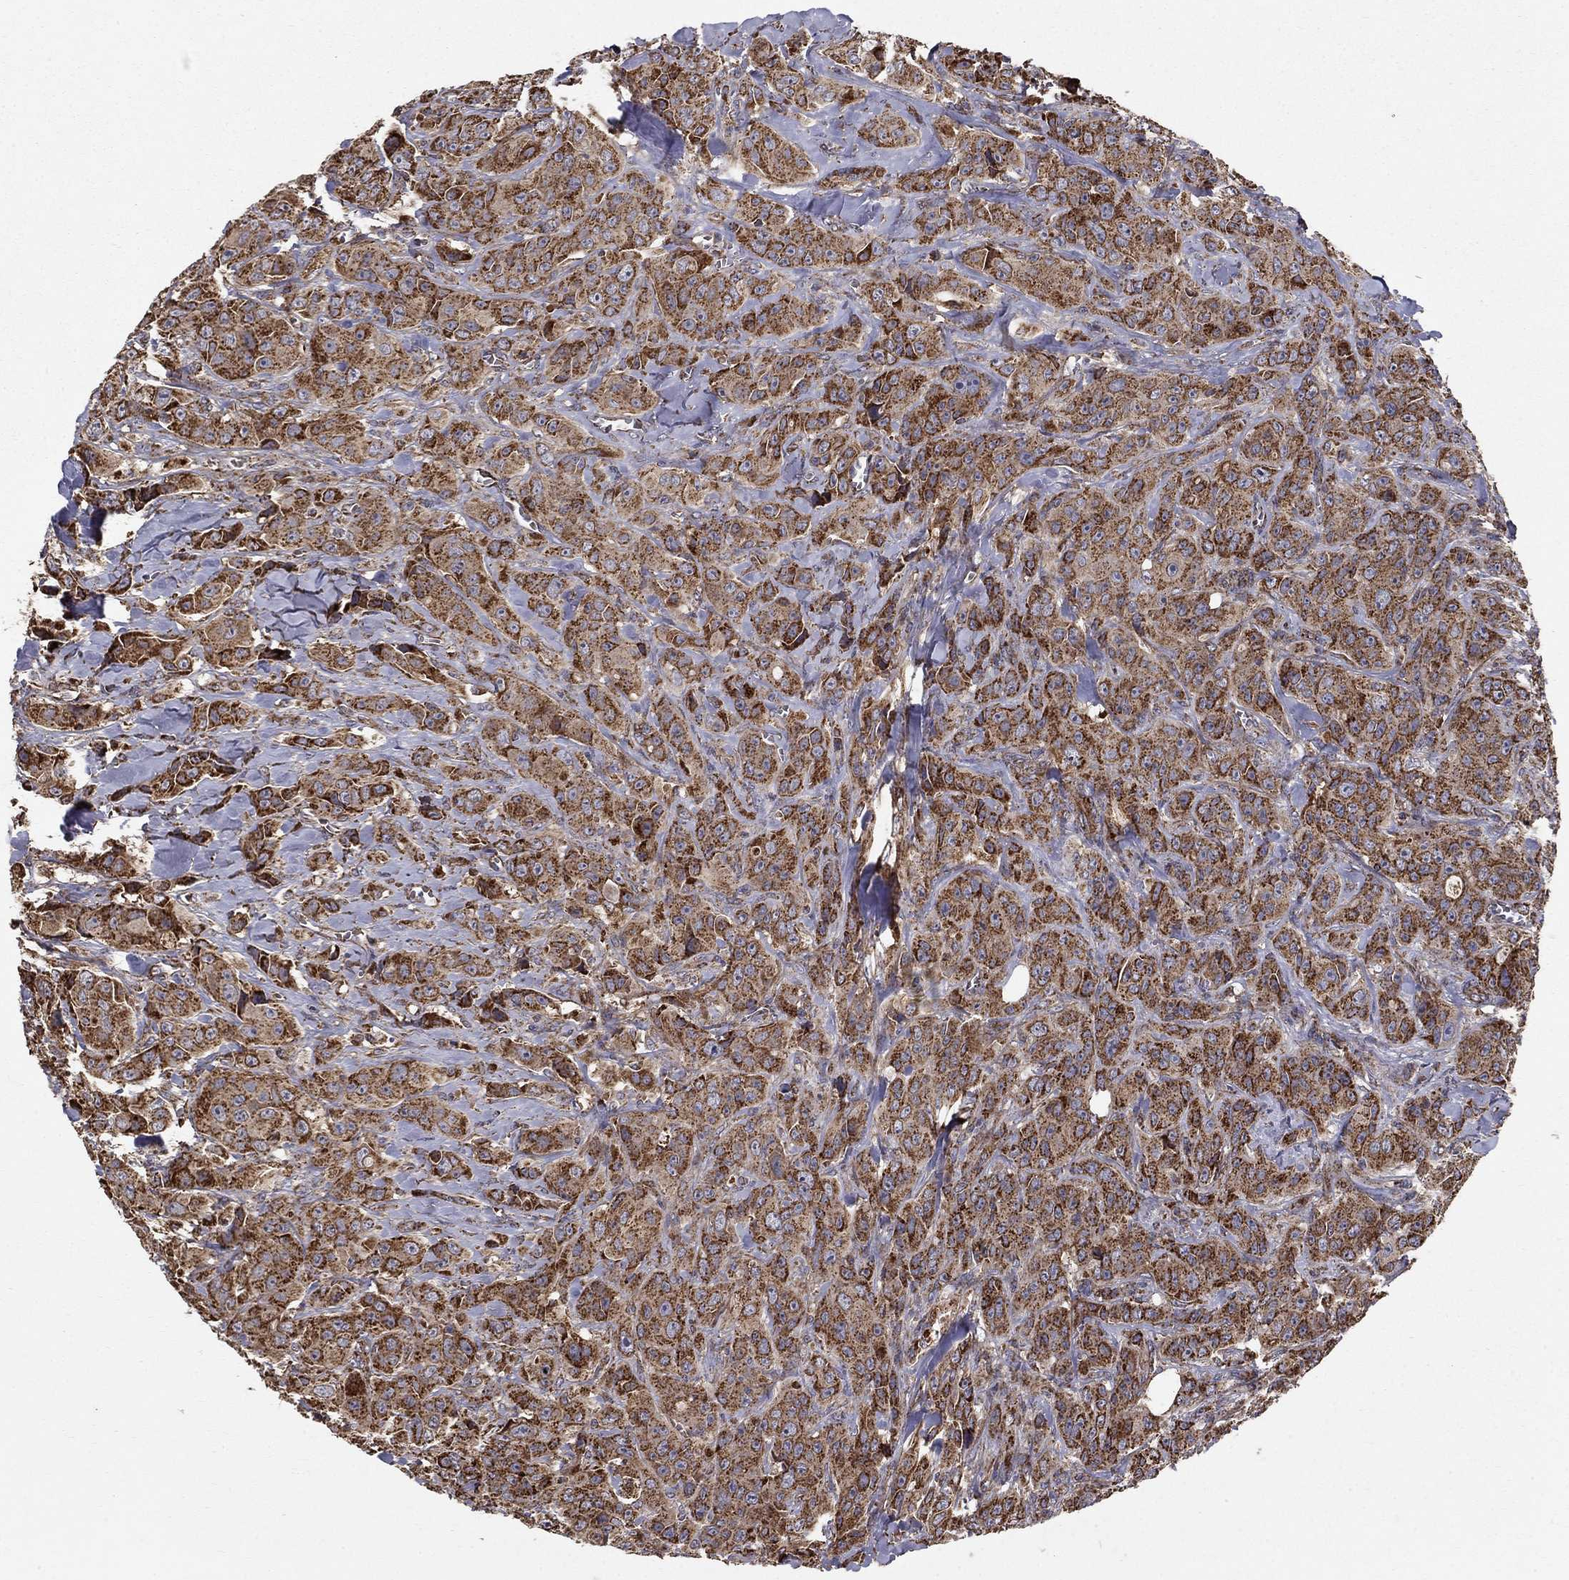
{"staining": {"intensity": "strong", "quantity": ">75%", "location": "cytoplasmic/membranous"}, "tissue": "breast cancer", "cell_type": "Tumor cells", "image_type": "cancer", "snomed": [{"axis": "morphology", "description": "Duct carcinoma"}, {"axis": "topography", "description": "Breast"}], "caption": "Protein staining reveals strong cytoplasmic/membranous staining in about >75% of tumor cells in breast cancer.", "gene": "NDUFS8", "patient": {"sex": "female", "age": 43}}